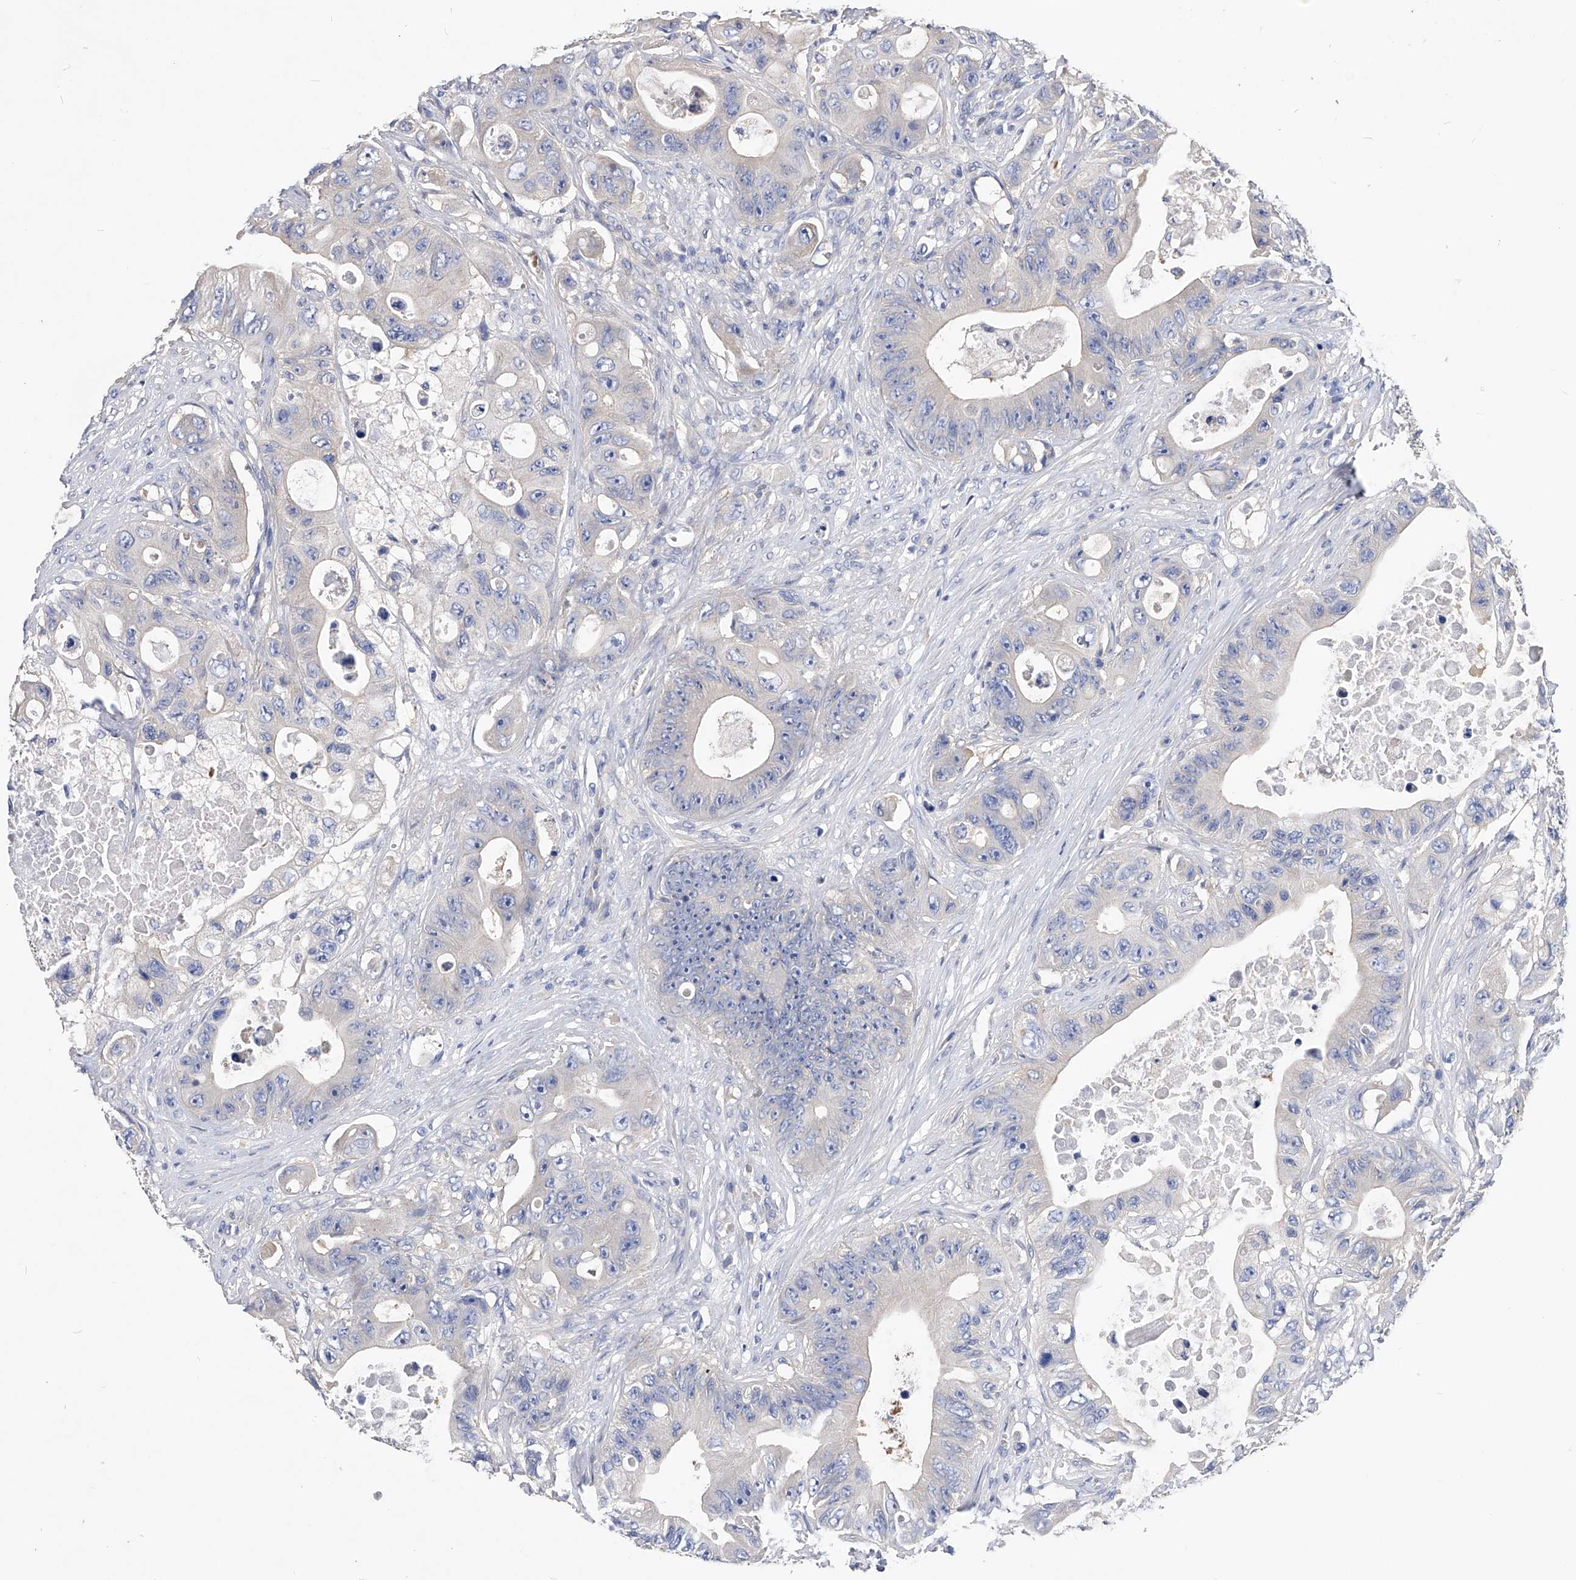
{"staining": {"intensity": "negative", "quantity": "none", "location": "none"}, "tissue": "colorectal cancer", "cell_type": "Tumor cells", "image_type": "cancer", "snomed": [{"axis": "morphology", "description": "Adenocarcinoma, NOS"}, {"axis": "topography", "description": "Colon"}], "caption": "A photomicrograph of human colorectal cancer (adenocarcinoma) is negative for staining in tumor cells.", "gene": "PPP5C", "patient": {"sex": "female", "age": 46}}